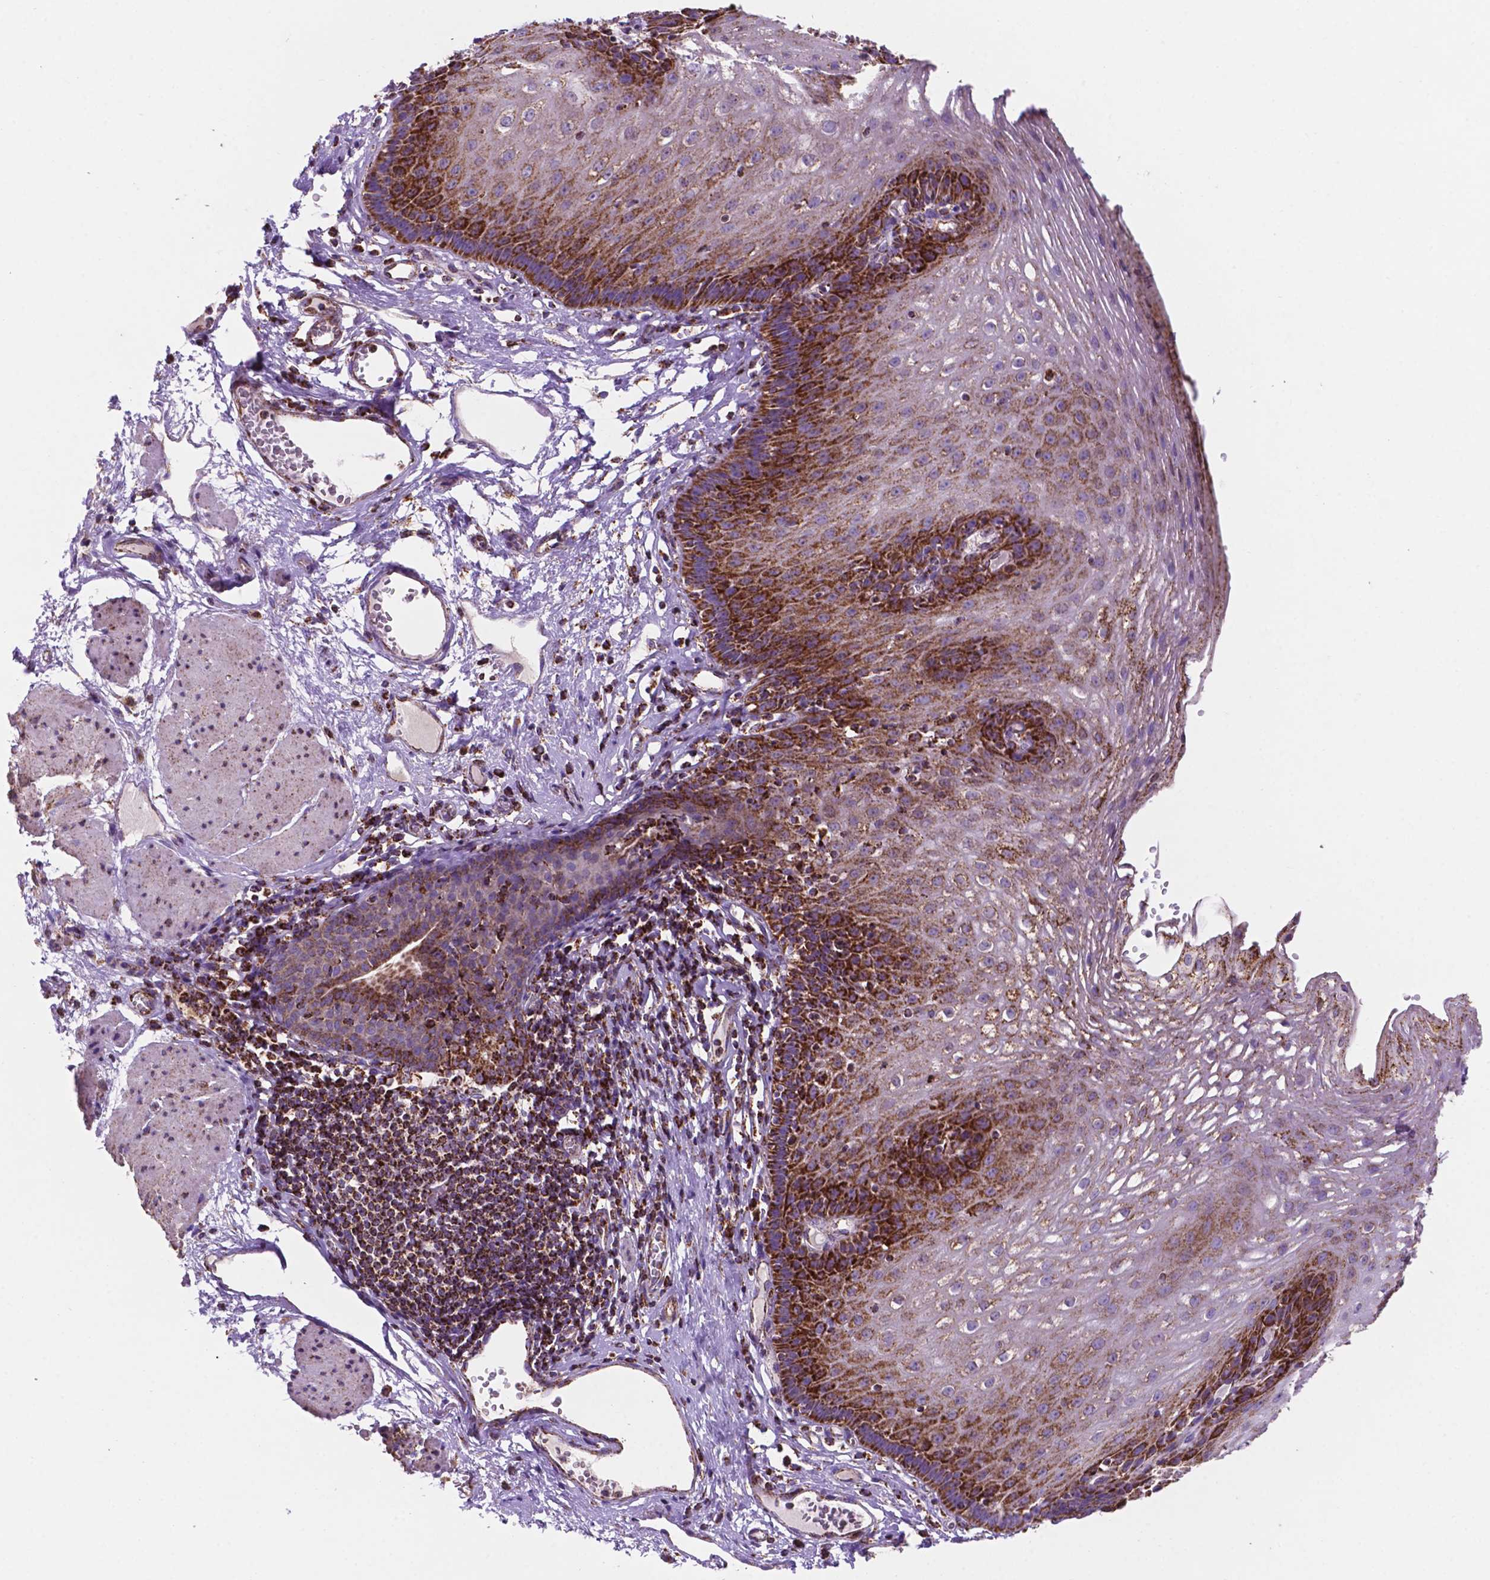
{"staining": {"intensity": "strong", "quantity": "25%-75%", "location": "cytoplasmic/membranous"}, "tissue": "esophagus", "cell_type": "Squamous epithelial cells", "image_type": "normal", "snomed": [{"axis": "morphology", "description": "Normal tissue, NOS"}, {"axis": "topography", "description": "Esophagus"}], "caption": "Squamous epithelial cells reveal high levels of strong cytoplasmic/membranous positivity in approximately 25%-75% of cells in unremarkable esophagus. The staining is performed using DAB (3,3'-diaminobenzidine) brown chromogen to label protein expression. The nuclei are counter-stained blue using hematoxylin.", "gene": "HSPD1", "patient": {"sex": "male", "age": 72}}